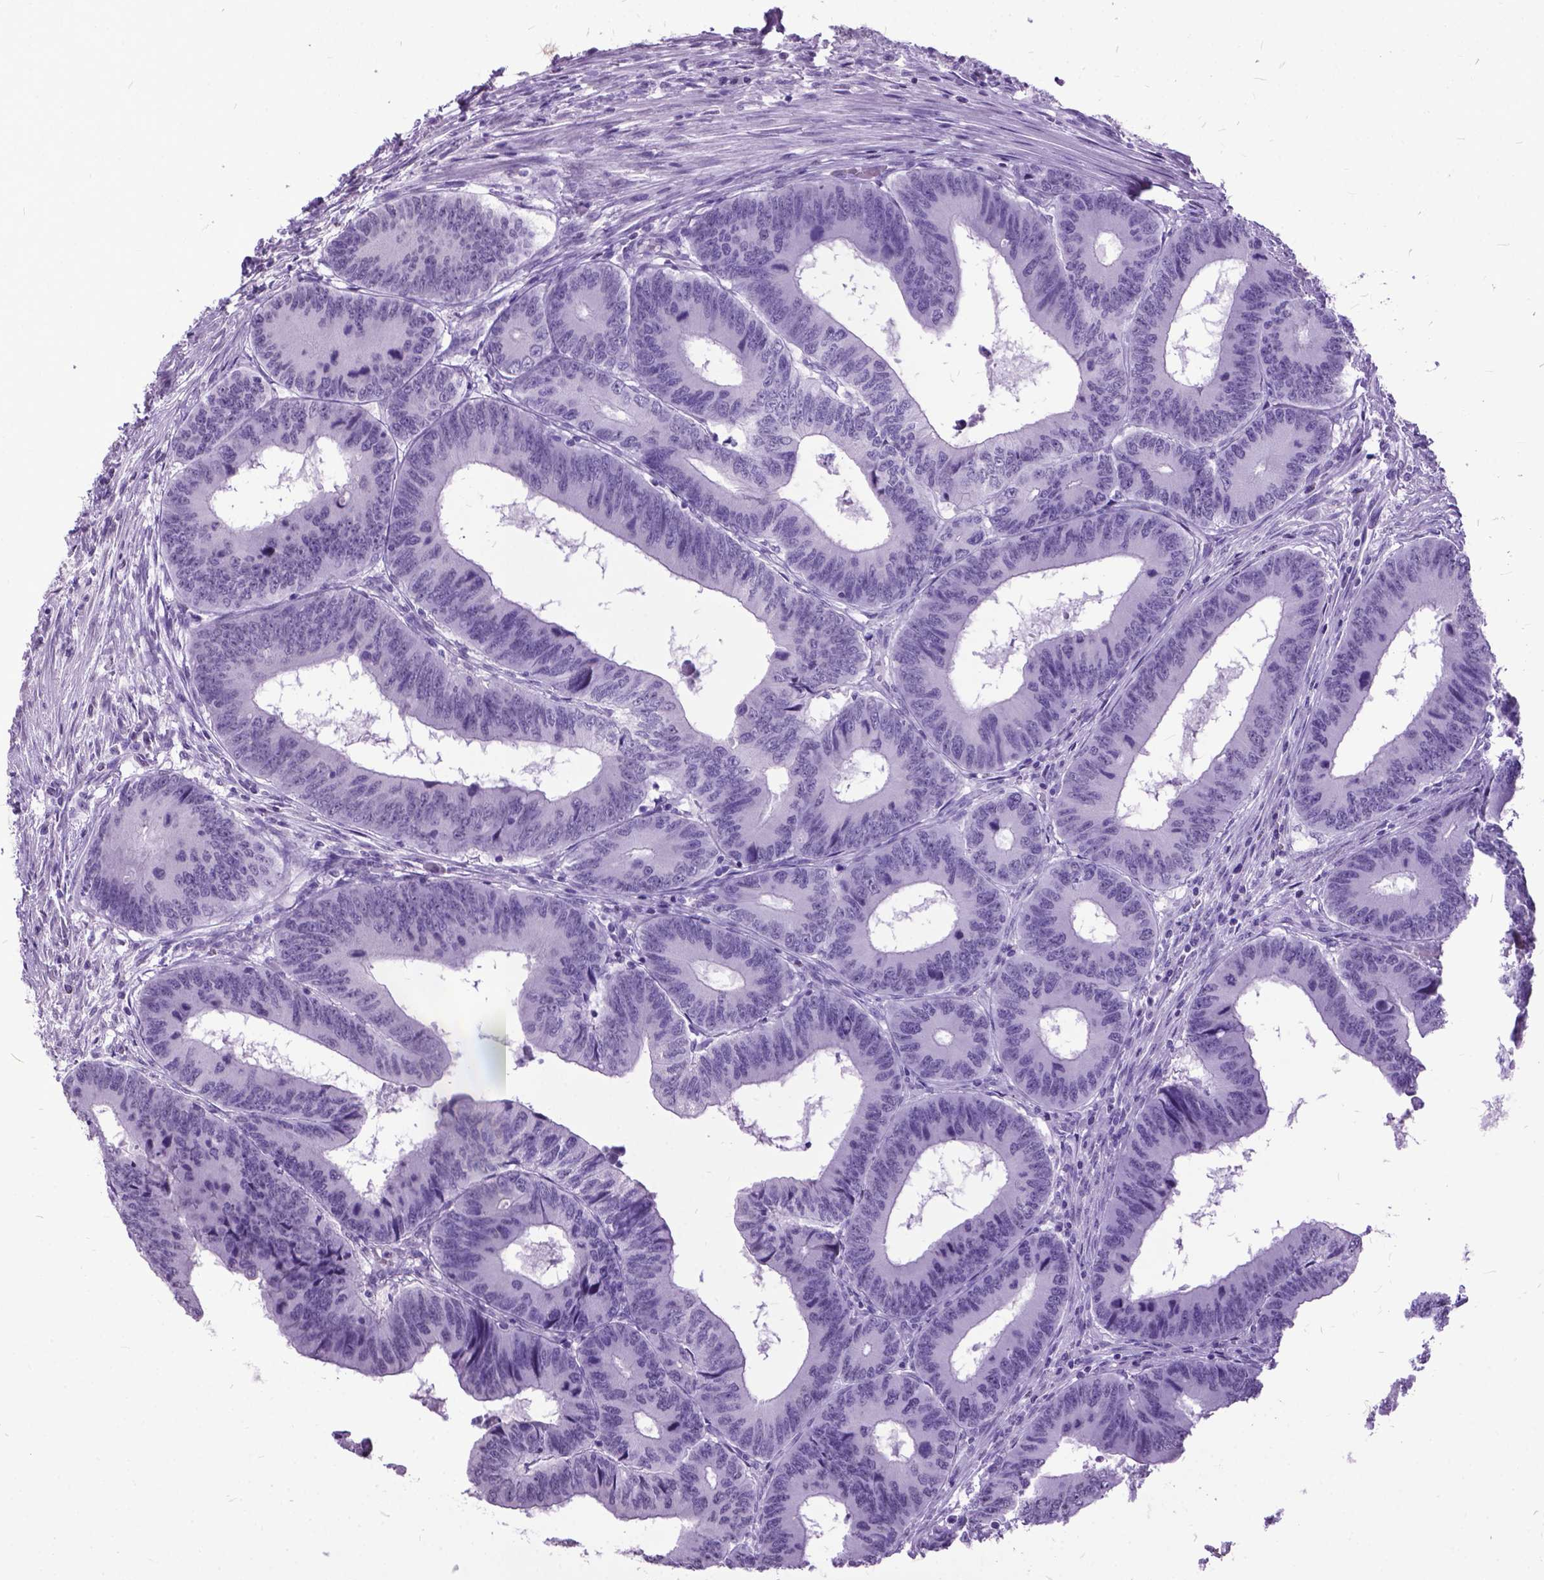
{"staining": {"intensity": "negative", "quantity": "none", "location": "none"}, "tissue": "colorectal cancer", "cell_type": "Tumor cells", "image_type": "cancer", "snomed": [{"axis": "morphology", "description": "Adenocarcinoma, NOS"}, {"axis": "topography", "description": "Colon"}], "caption": "Adenocarcinoma (colorectal) was stained to show a protein in brown. There is no significant expression in tumor cells. (Immunohistochemistry (ihc), brightfield microscopy, high magnification).", "gene": "MARCHF10", "patient": {"sex": "male", "age": 53}}